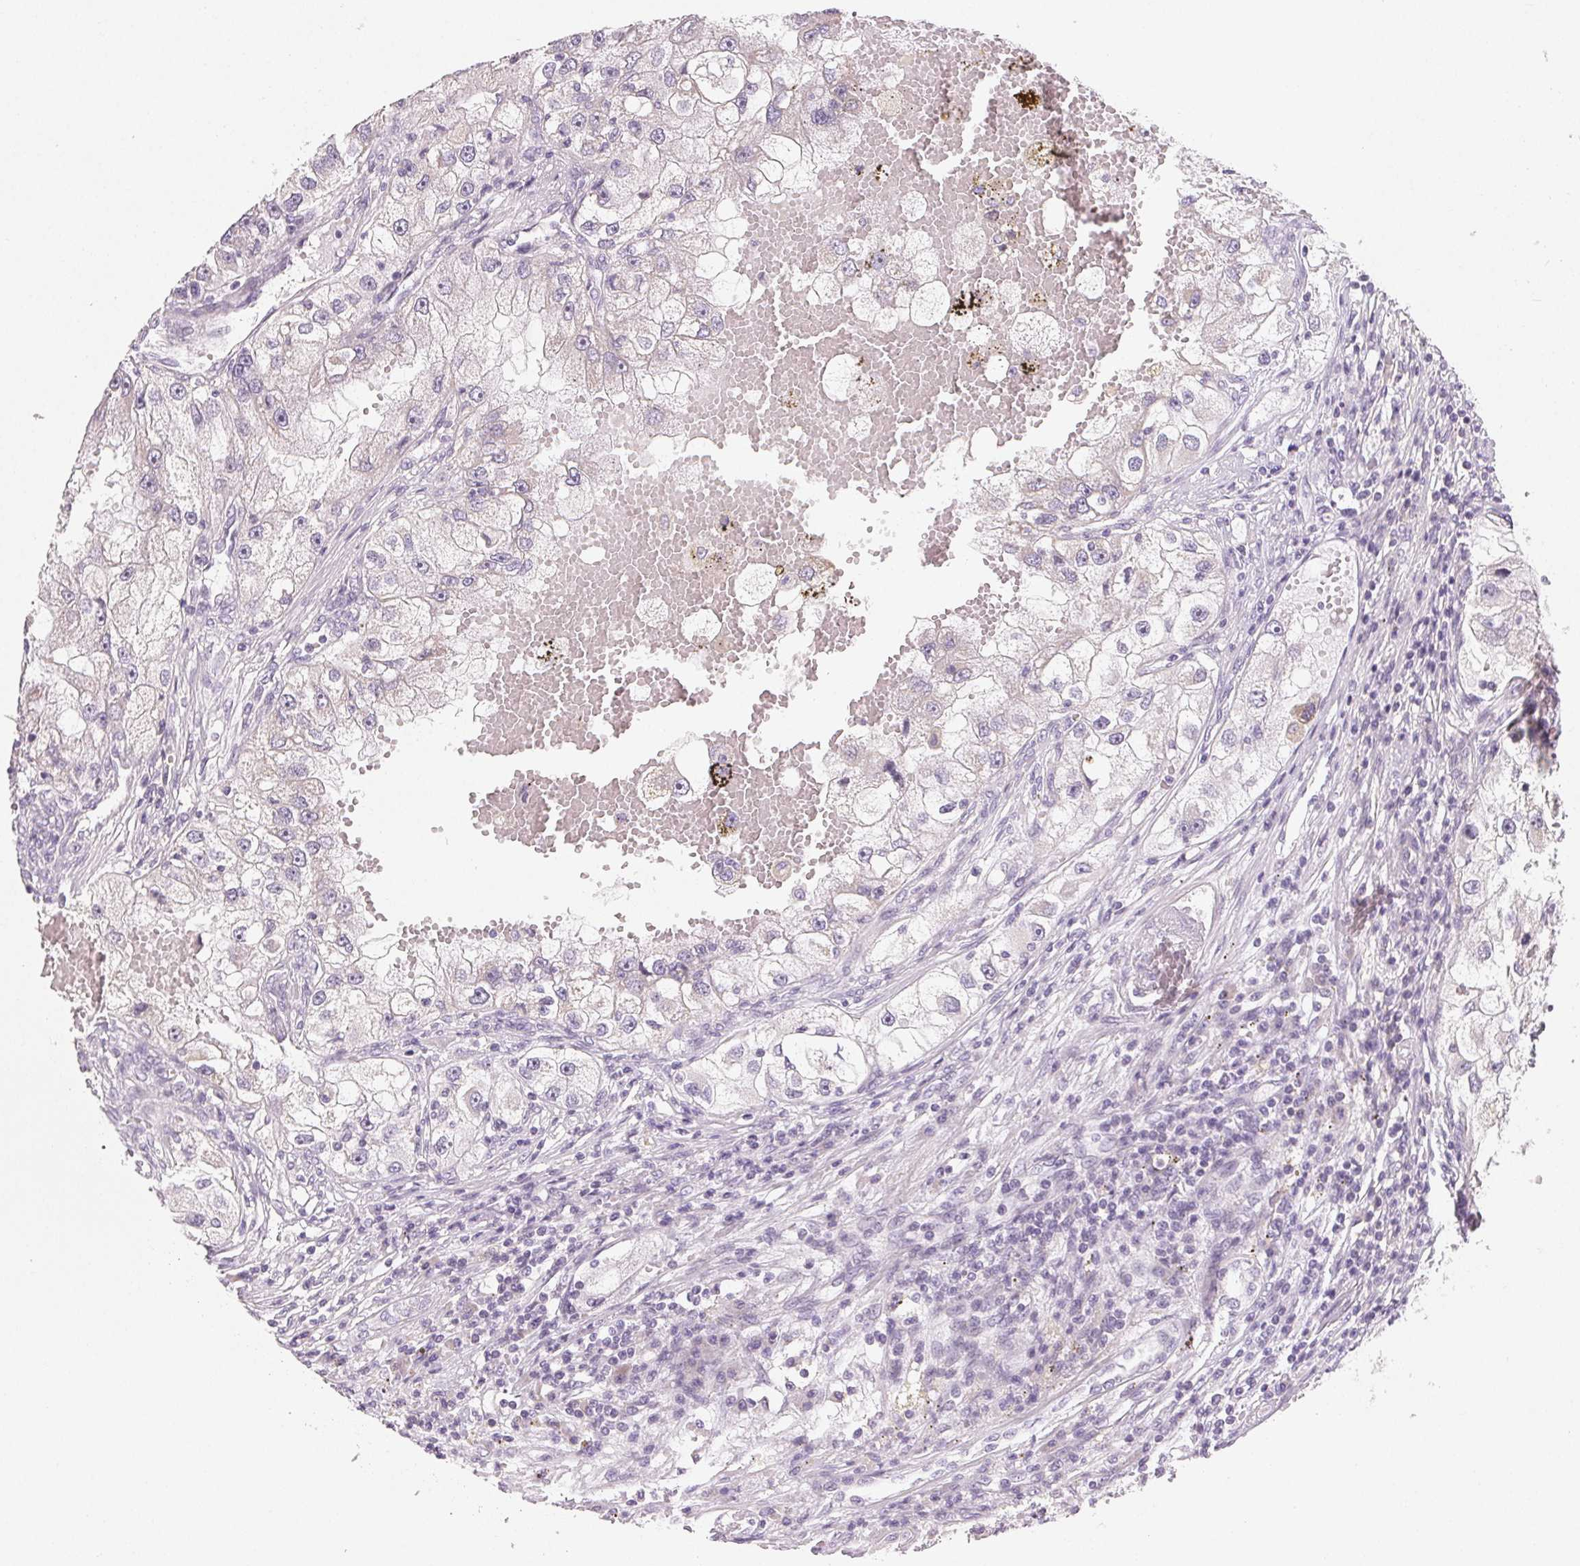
{"staining": {"intensity": "negative", "quantity": "none", "location": "none"}, "tissue": "renal cancer", "cell_type": "Tumor cells", "image_type": "cancer", "snomed": [{"axis": "morphology", "description": "Adenocarcinoma, NOS"}, {"axis": "topography", "description": "Kidney"}], "caption": "Protein analysis of renal cancer shows no significant positivity in tumor cells.", "gene": "MYBL1", "patient": {"sex": "male", "age": 63}}